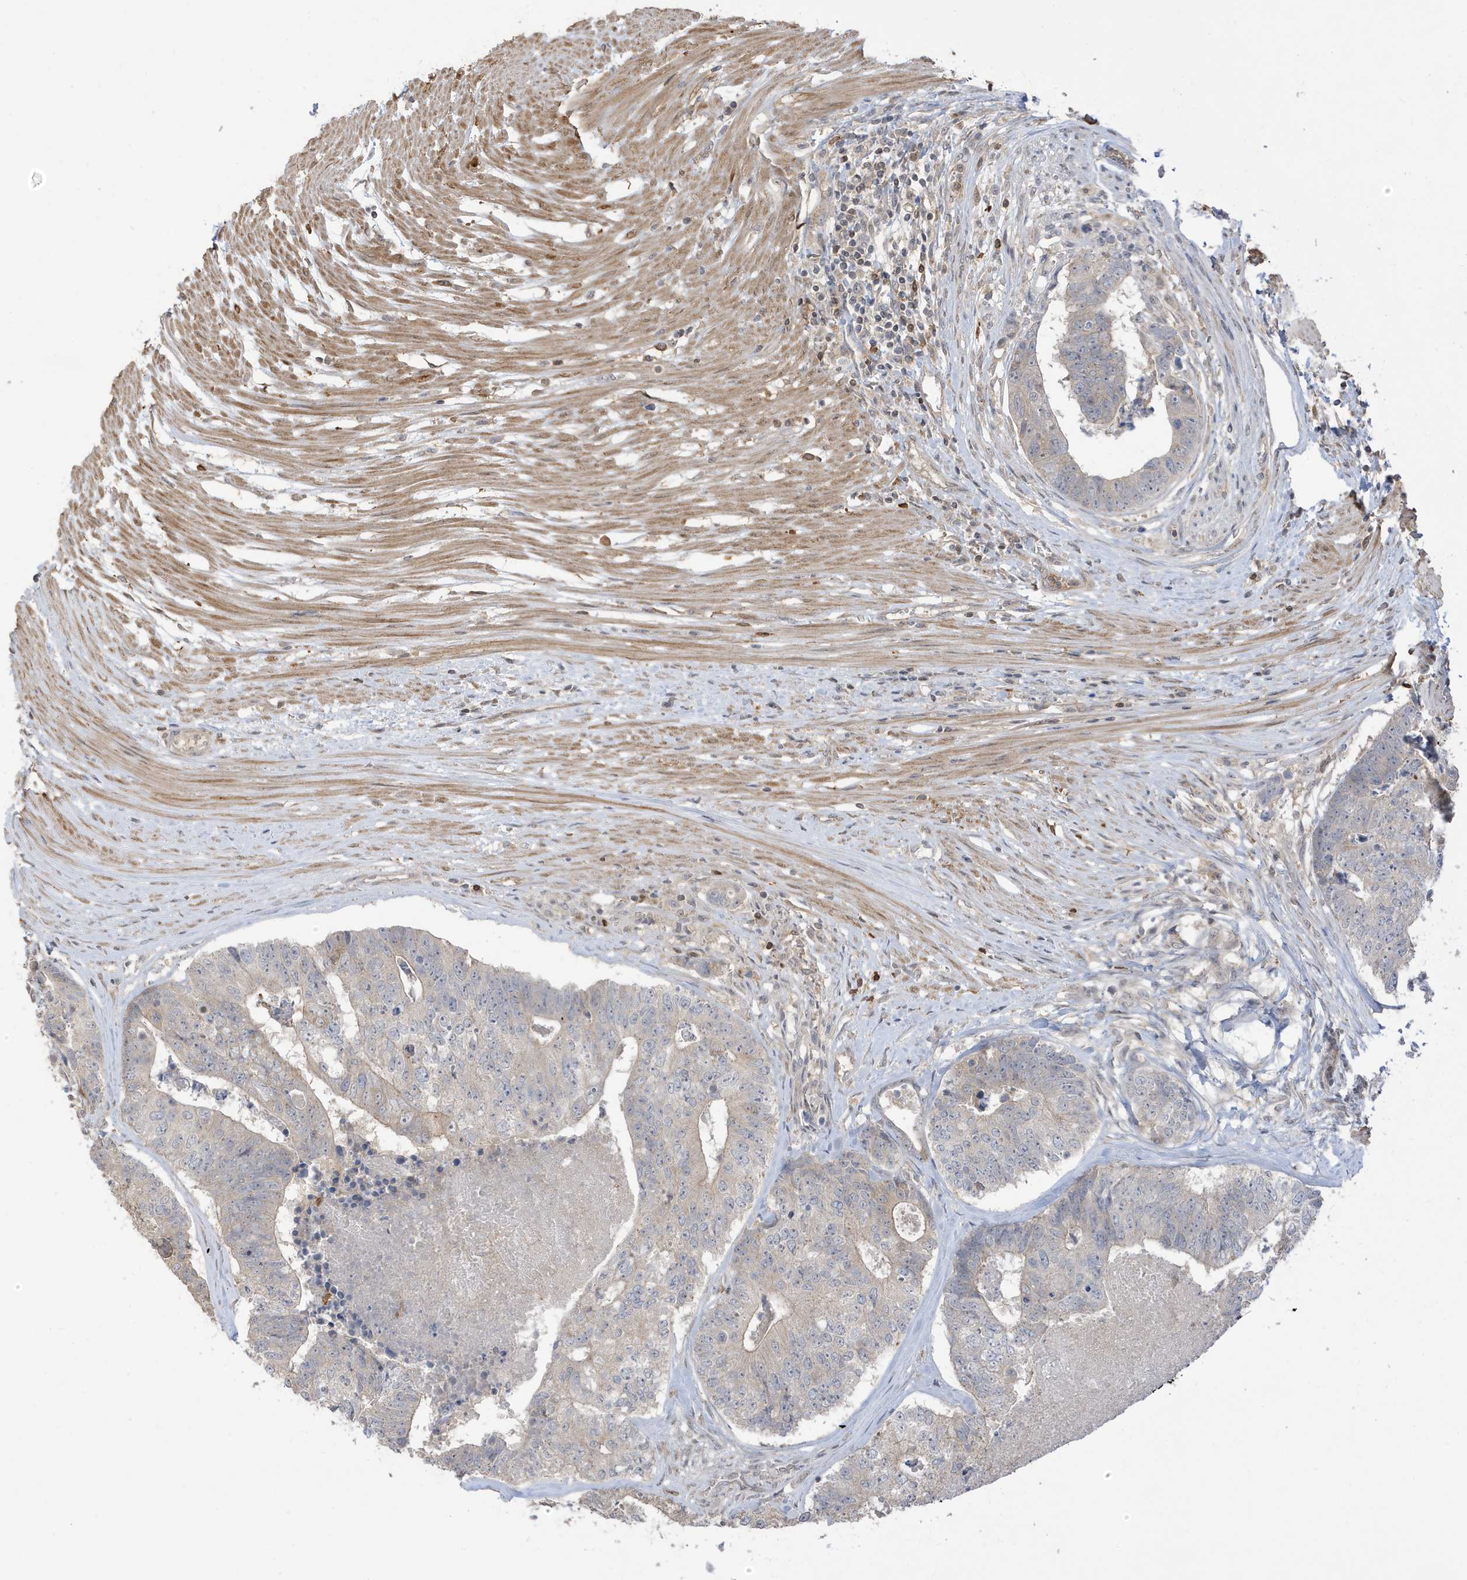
{"staining": {"intensity": "negative", "quantity": "none", "location": "none"}, "tissue": "colorectal cancer", "cell_type": "Tumor cells", "image_type": "cancer", "snomed": [{"axis": "morphology", "description": "Adenocarcinoma, NOS"}, {"axis": "topography", "description": "Colon"}], "caption": "Immunohistochemistry (IHC) of colorectal adenocarcinoma reveals no expression in tumor cells.", "gene": "TAB3", "patient": {"sex": "female", "age": 67}}